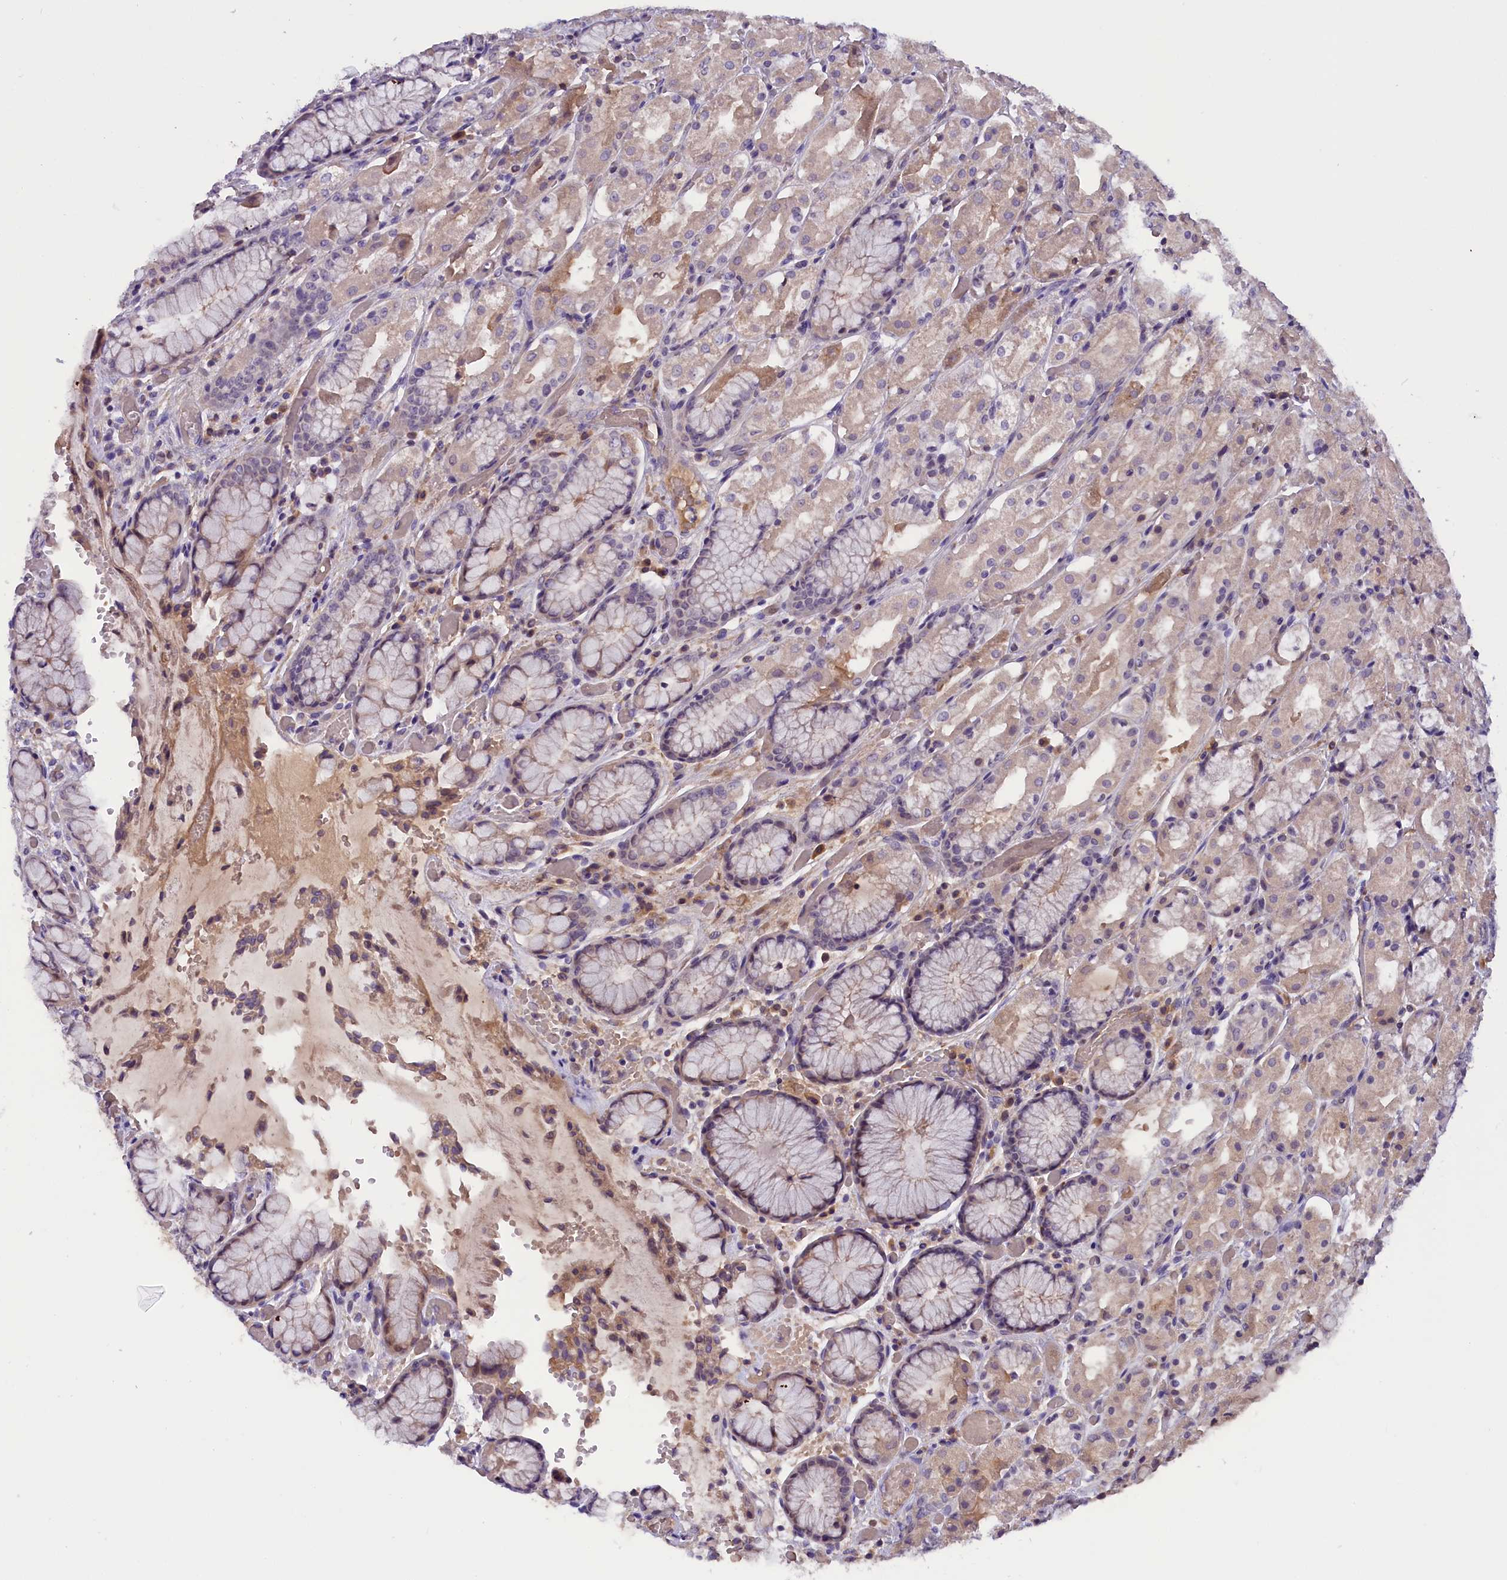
{"staining": {"intensity": "weak", "quantity": "<25%", "location": "cytoplasmic/membranous,nuclear"}, "tissue": "stomach", "cell_type": "Glandular cells", "image_type": "normal", "snomed": [{"axis": "morphology", "description": "Normal tissue, NOS"}, {"axis": "topography", "description": "Stomach, upper"}], "caption": "Immunohistochemistry image of unremarkable human stomach stained for a protein (brown), which demonstrates no staining in glandular cells. (IHC, brightfield microscopy, high magnification).", "gene": "CCDC32", "patient": {"sex": "male", "age": 72}}